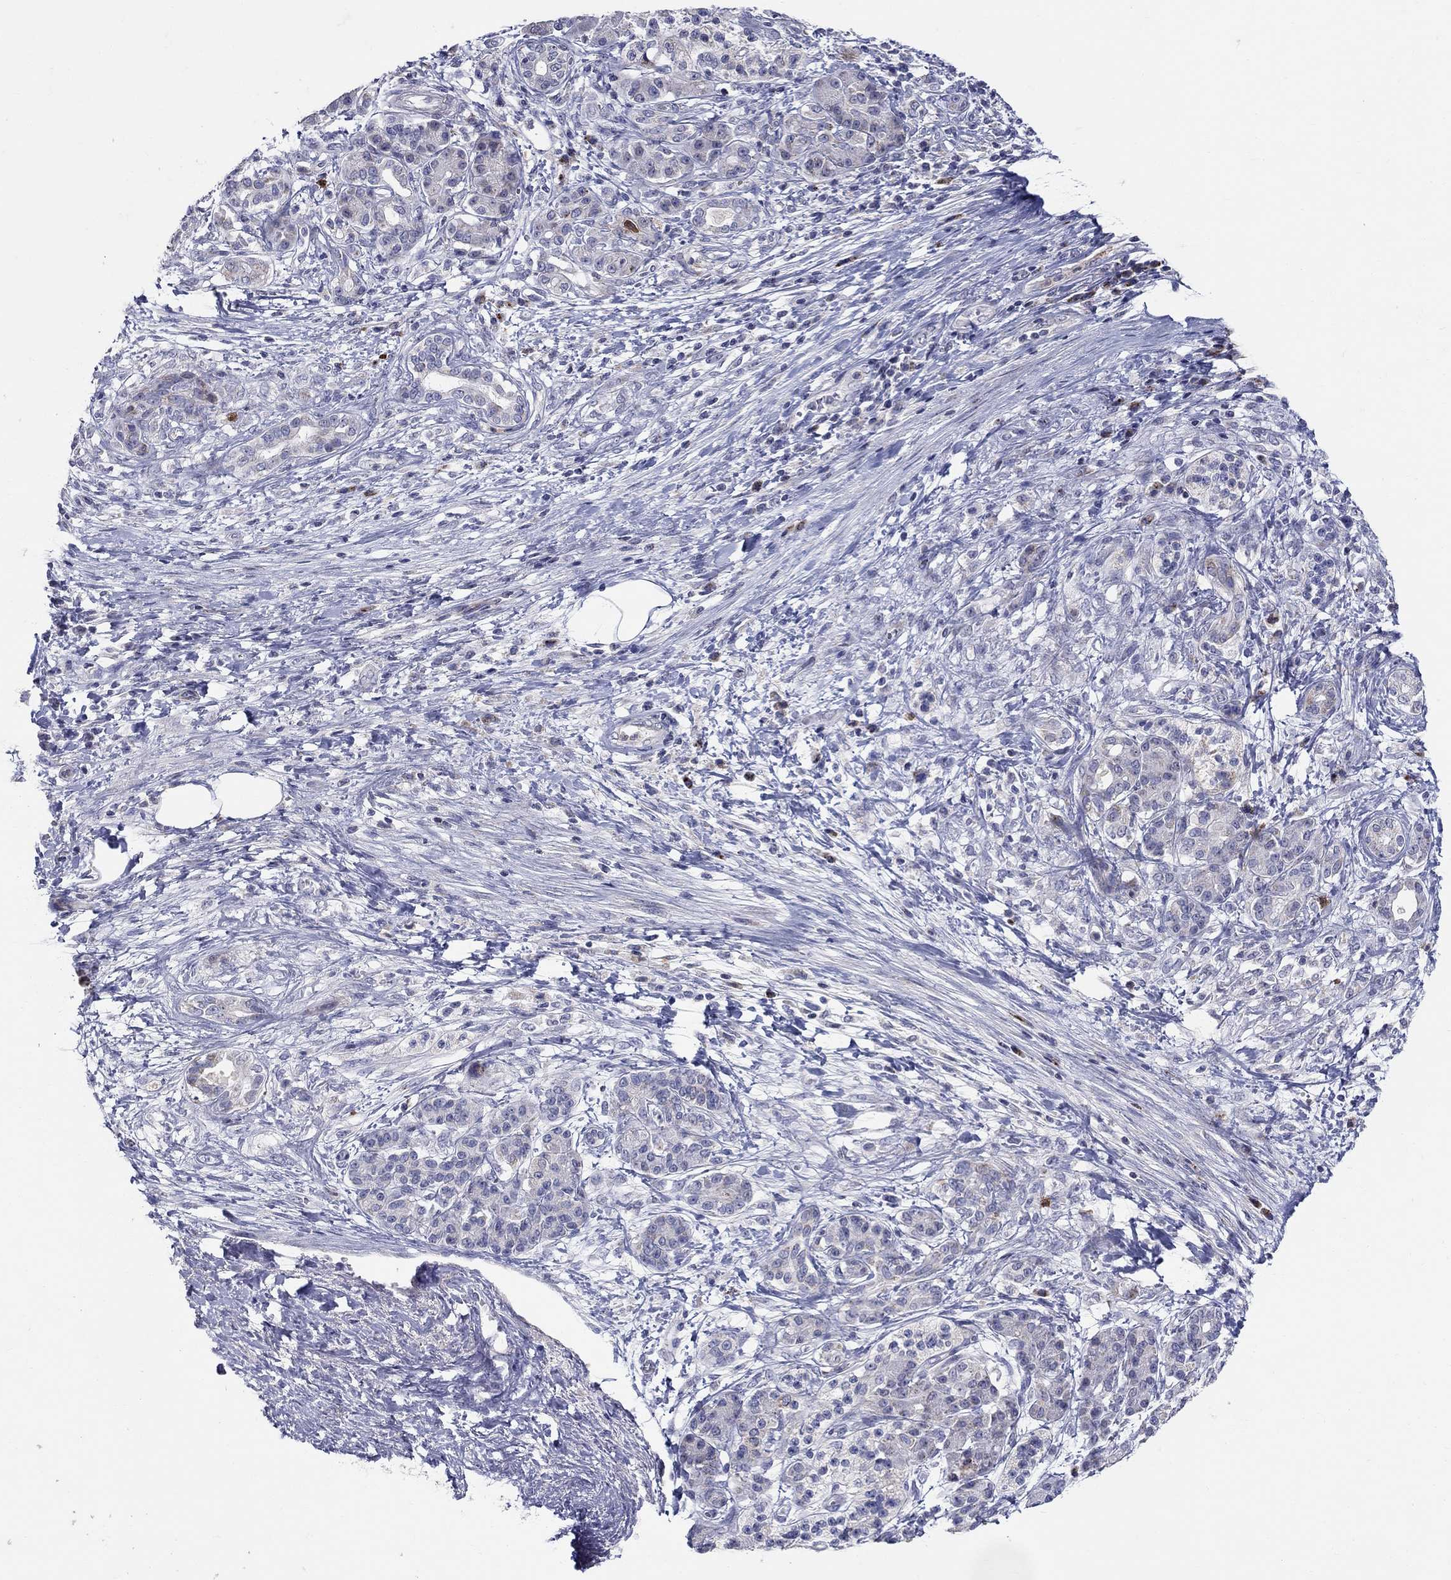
{"staining": {"intensity": "negative", "quantity": "none", "location": "none"}, "tissue": "pancreatic cancer", "cell_type": "Tumor cells", "image_type": "cancer", "snomed": [{"axis": "morphology", "description": "Adenocarcinoma, NOS"}, {"axis": "topography", "description": "Pancreas"}], "caption": "IHC image of pancreatic cancer stained for a protein (brown), which exhibits no positivity in tumor cells.", "gene": "HMX2", "patient": {"sex": "female", "age": 73}}